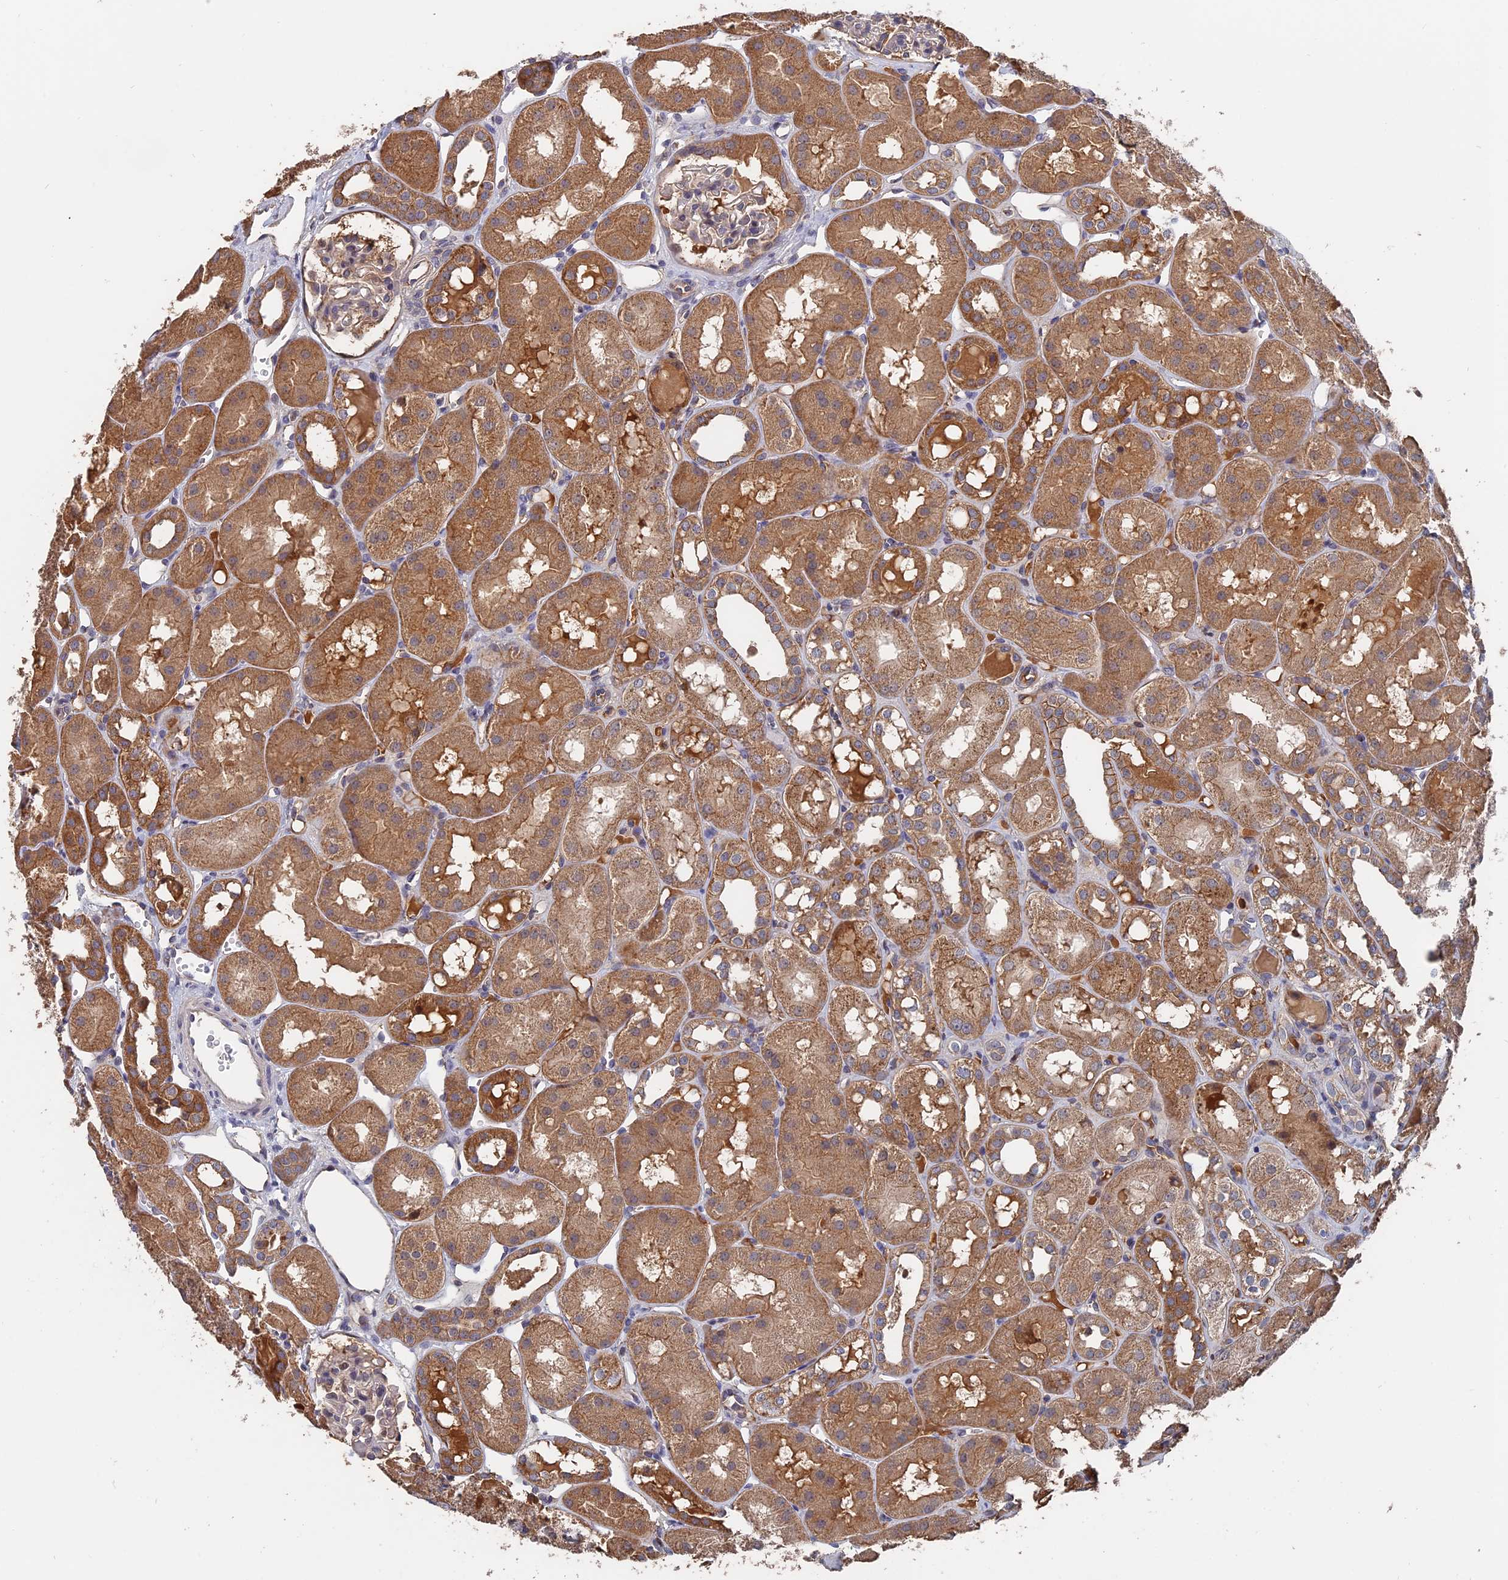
{"staining": {"intensity": "weak", "quantity": "<25%", "location": "cytoplasmic/membranous"}, "tissue": "kidney", "cell_type": "Cells in glomeruli", "image_type": "normal", "snomed": [{"axis": "morphology", "description": "Normal tissue, NOS"}, {"axis": "topography", "description": "Kidney"}], "caption": "Immunohistochemistry (IHC) histopathology image of benign kidney: kidney stained with DAB (3,3'-diaminobenzidine) reveals no significant protein expression in cells in glomeruli.", "gene": "SLC33A1", "patient": {"sex": "male", "age": 16}}